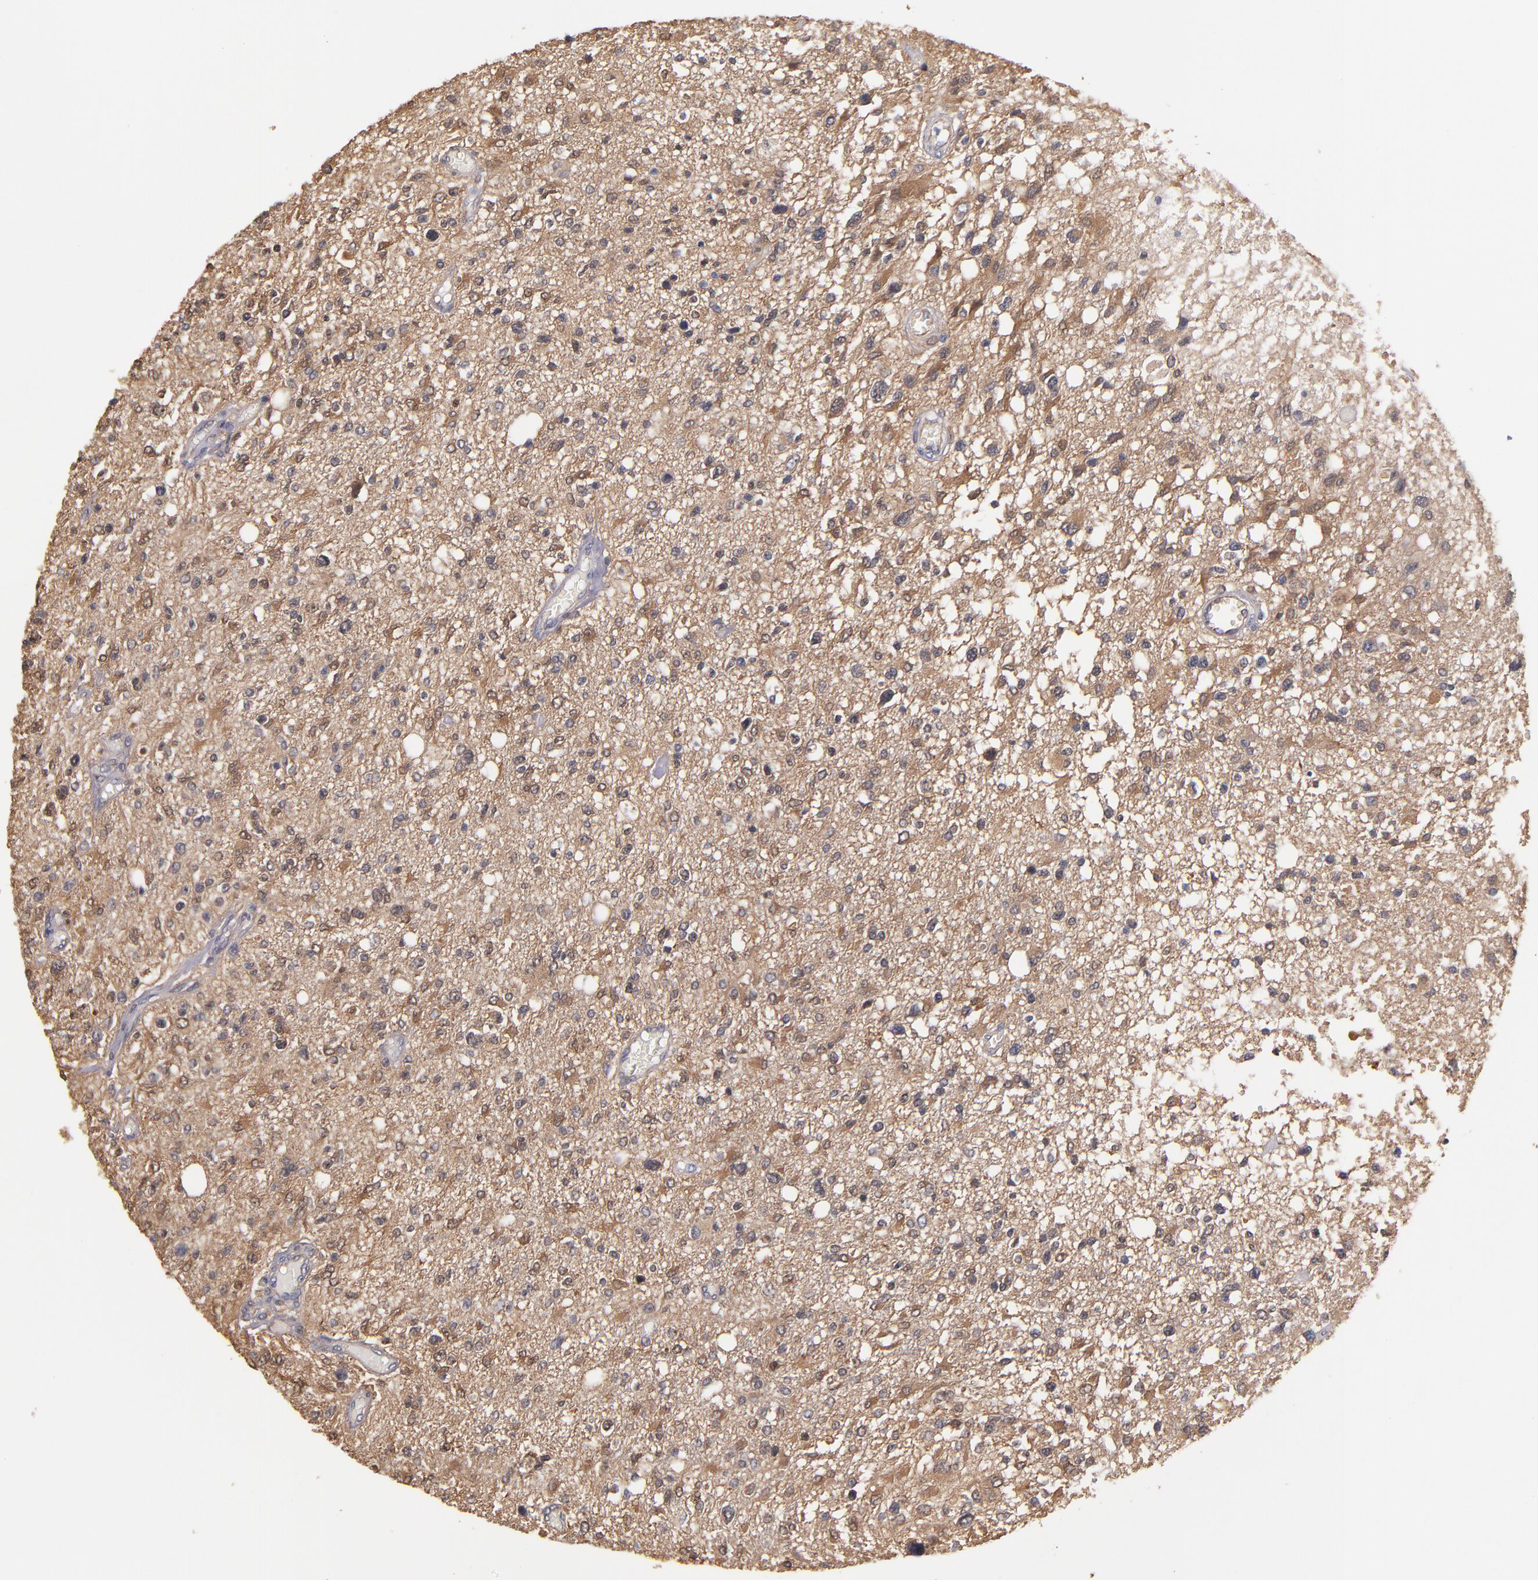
{"staining": {"intensity": "moderate", "quantity": ">75%", "location": "cytoplasmic/membranous"}, "tissue": "glioma", "cell_type": "Tumor cells", "image_type": "cancer", "snomed": [{"axis": "morphology", "description": "Glioma, malignant, High grade"}, {"axis": "topography", "description": "Cerebral cortex"}], "caption": "A brown stain labels moderate cytoplasmic/membranous expression of a protein in human glioma tumor cells. (DAB = brown stain, brightfield microscopy at high magnification).", "gene": "GMFG", "patient": {"sex": "male", "age": 76}}